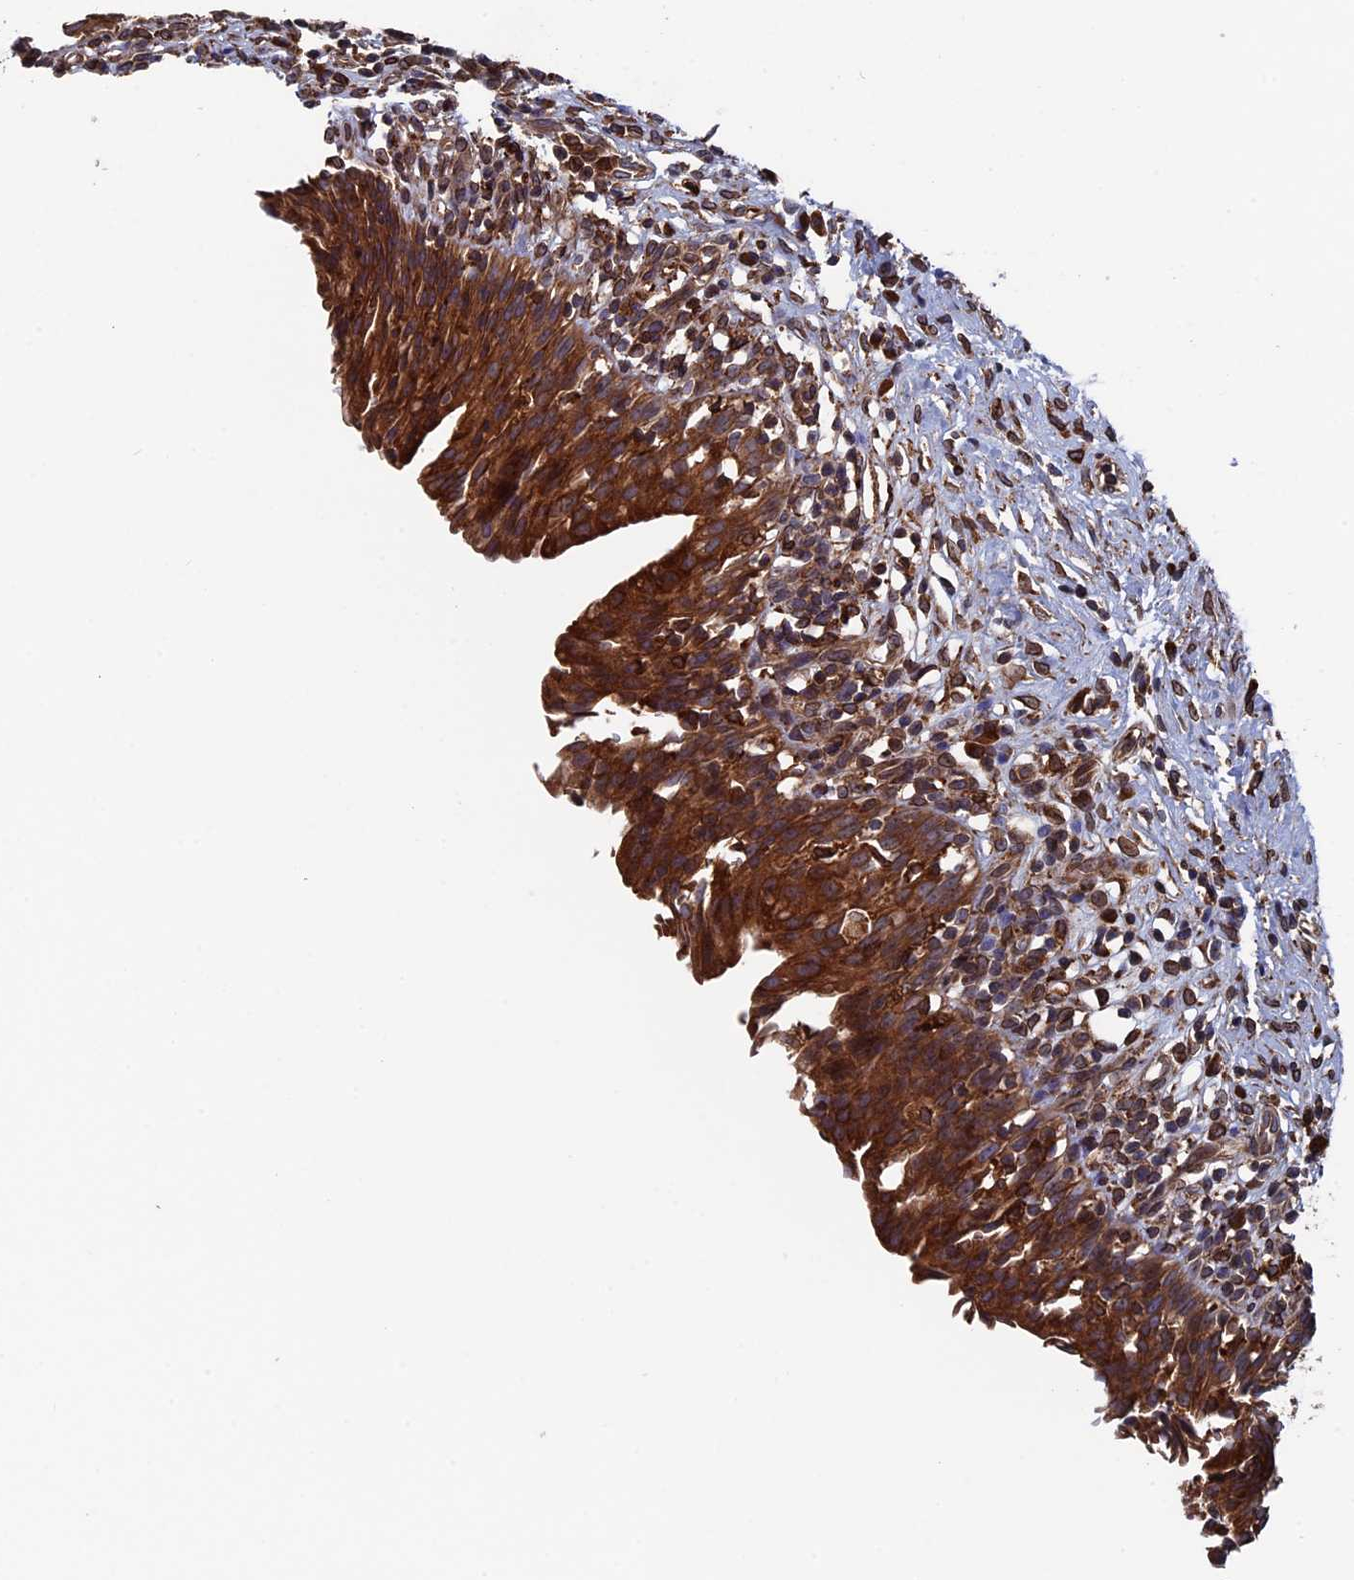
{"staining": {"intensity": "strong", "quantity": ">75%", "location": "cytoplasmic/membranous"}, "tissue": "urinary bladder", "cell_type": "Urothelial cells", "image_type": "normal", "snomed": [{"axis": "morphology", "description": "Normal tissue, NOS"}, {"axis": "morphology", "description": "Inflammation, NOS"}, {"axis": "topography", "description": "Urinary bladder"}], "caption": "Urinary bladder stained with a brown dye reveals strong cytoplasmic/membranous positive expression in about >75% of urothelial cells.", "gene": "RPUSD1", "patient": {"sex": "male", "age": 63}}